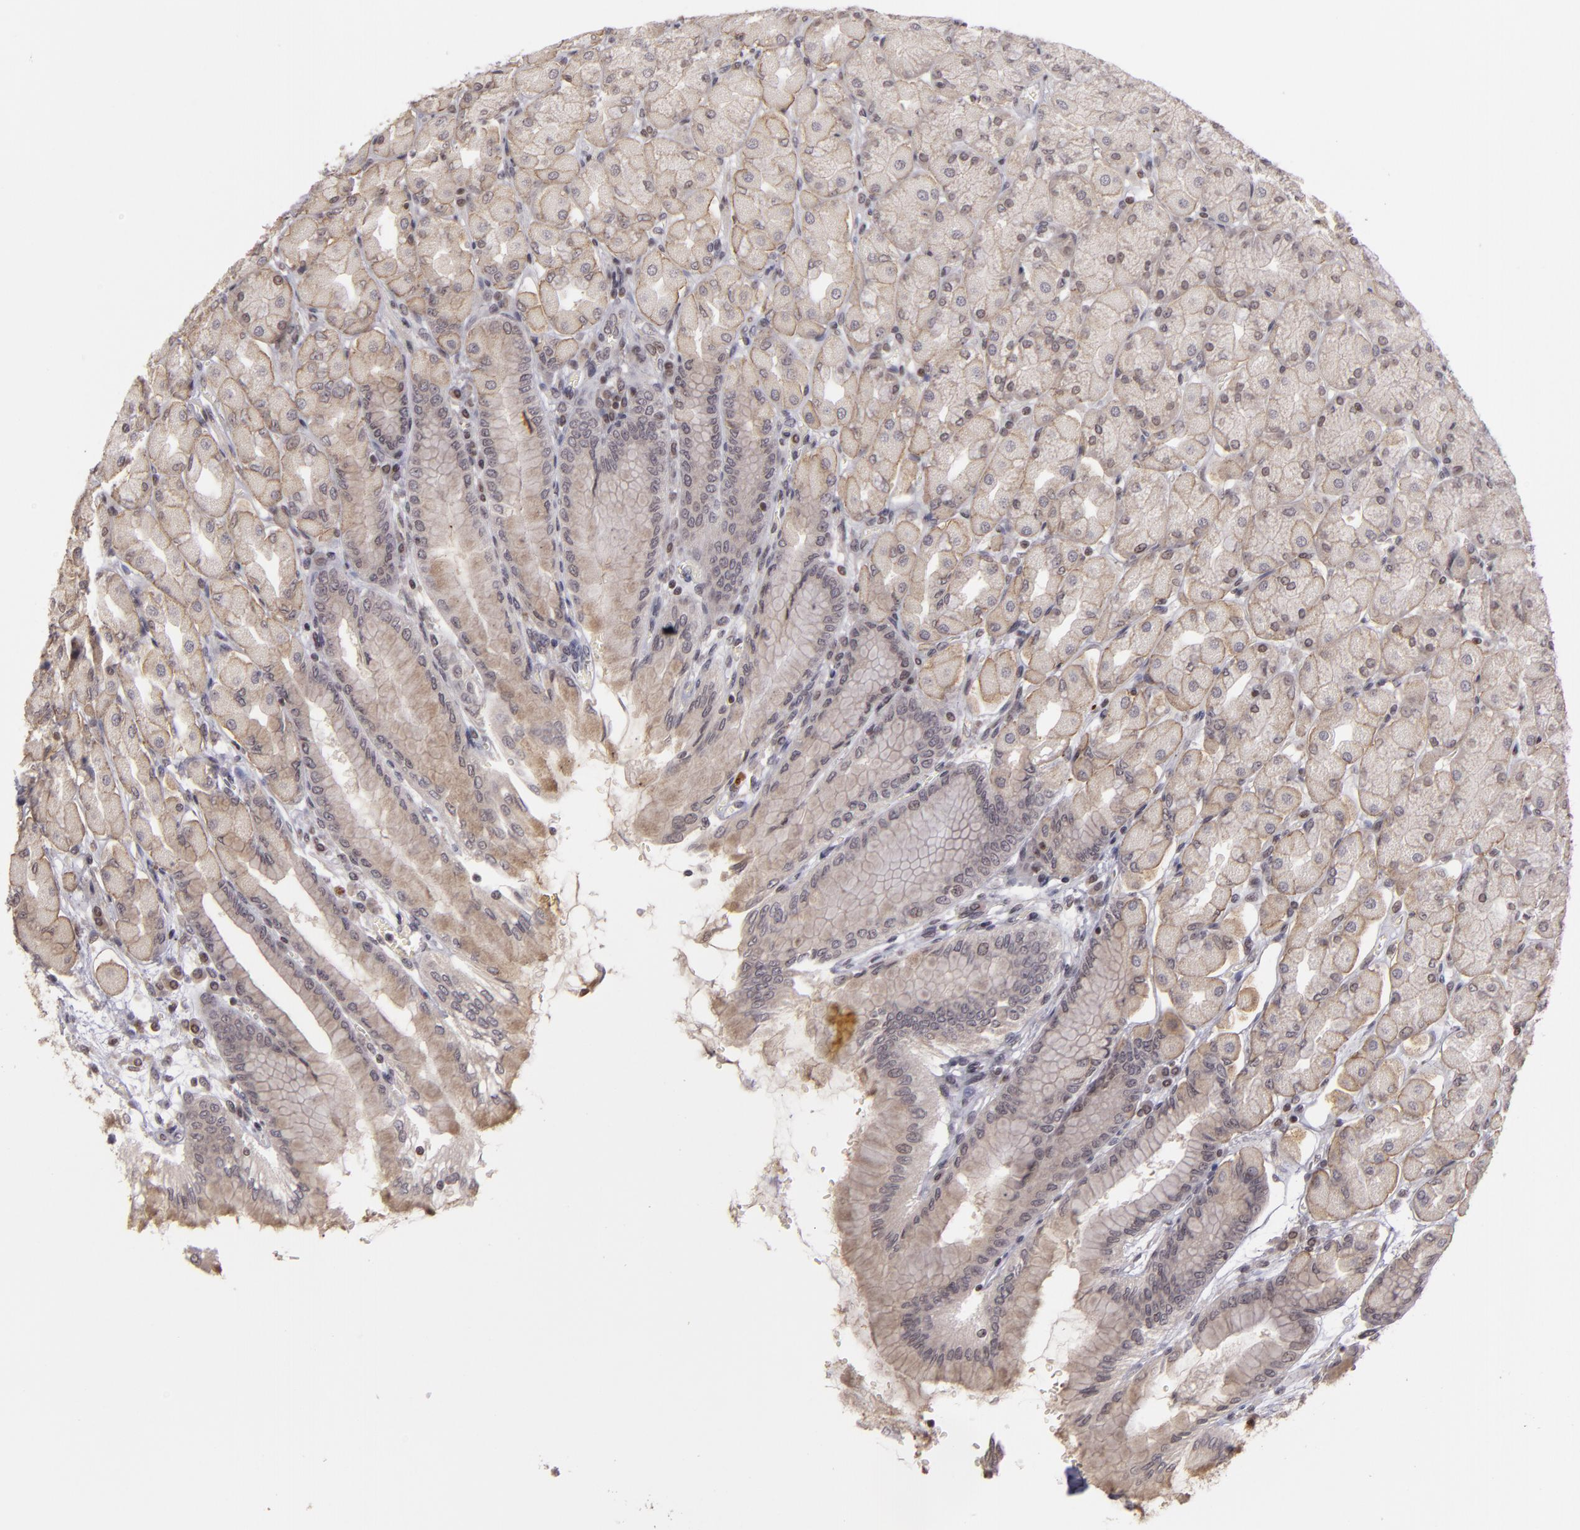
{"staining": {"intensity": "weak", "quantity": "<25%", "location": "nuclear"}, "tissue": "stomach", "cell_type": "Glandular cells", "image_type": "normal", "snomed": [{"axis": "morphology", "description": "Normal tissue, NOS"}, {"axis": "topography", "description": "Stomach, upper"}], "caption": "Immunohistochemical staining of unremarkable stomach displays no significant staining in glandular cells.", "gene": "AKAP6", "patient": {"sex": "female", "age": 56}}